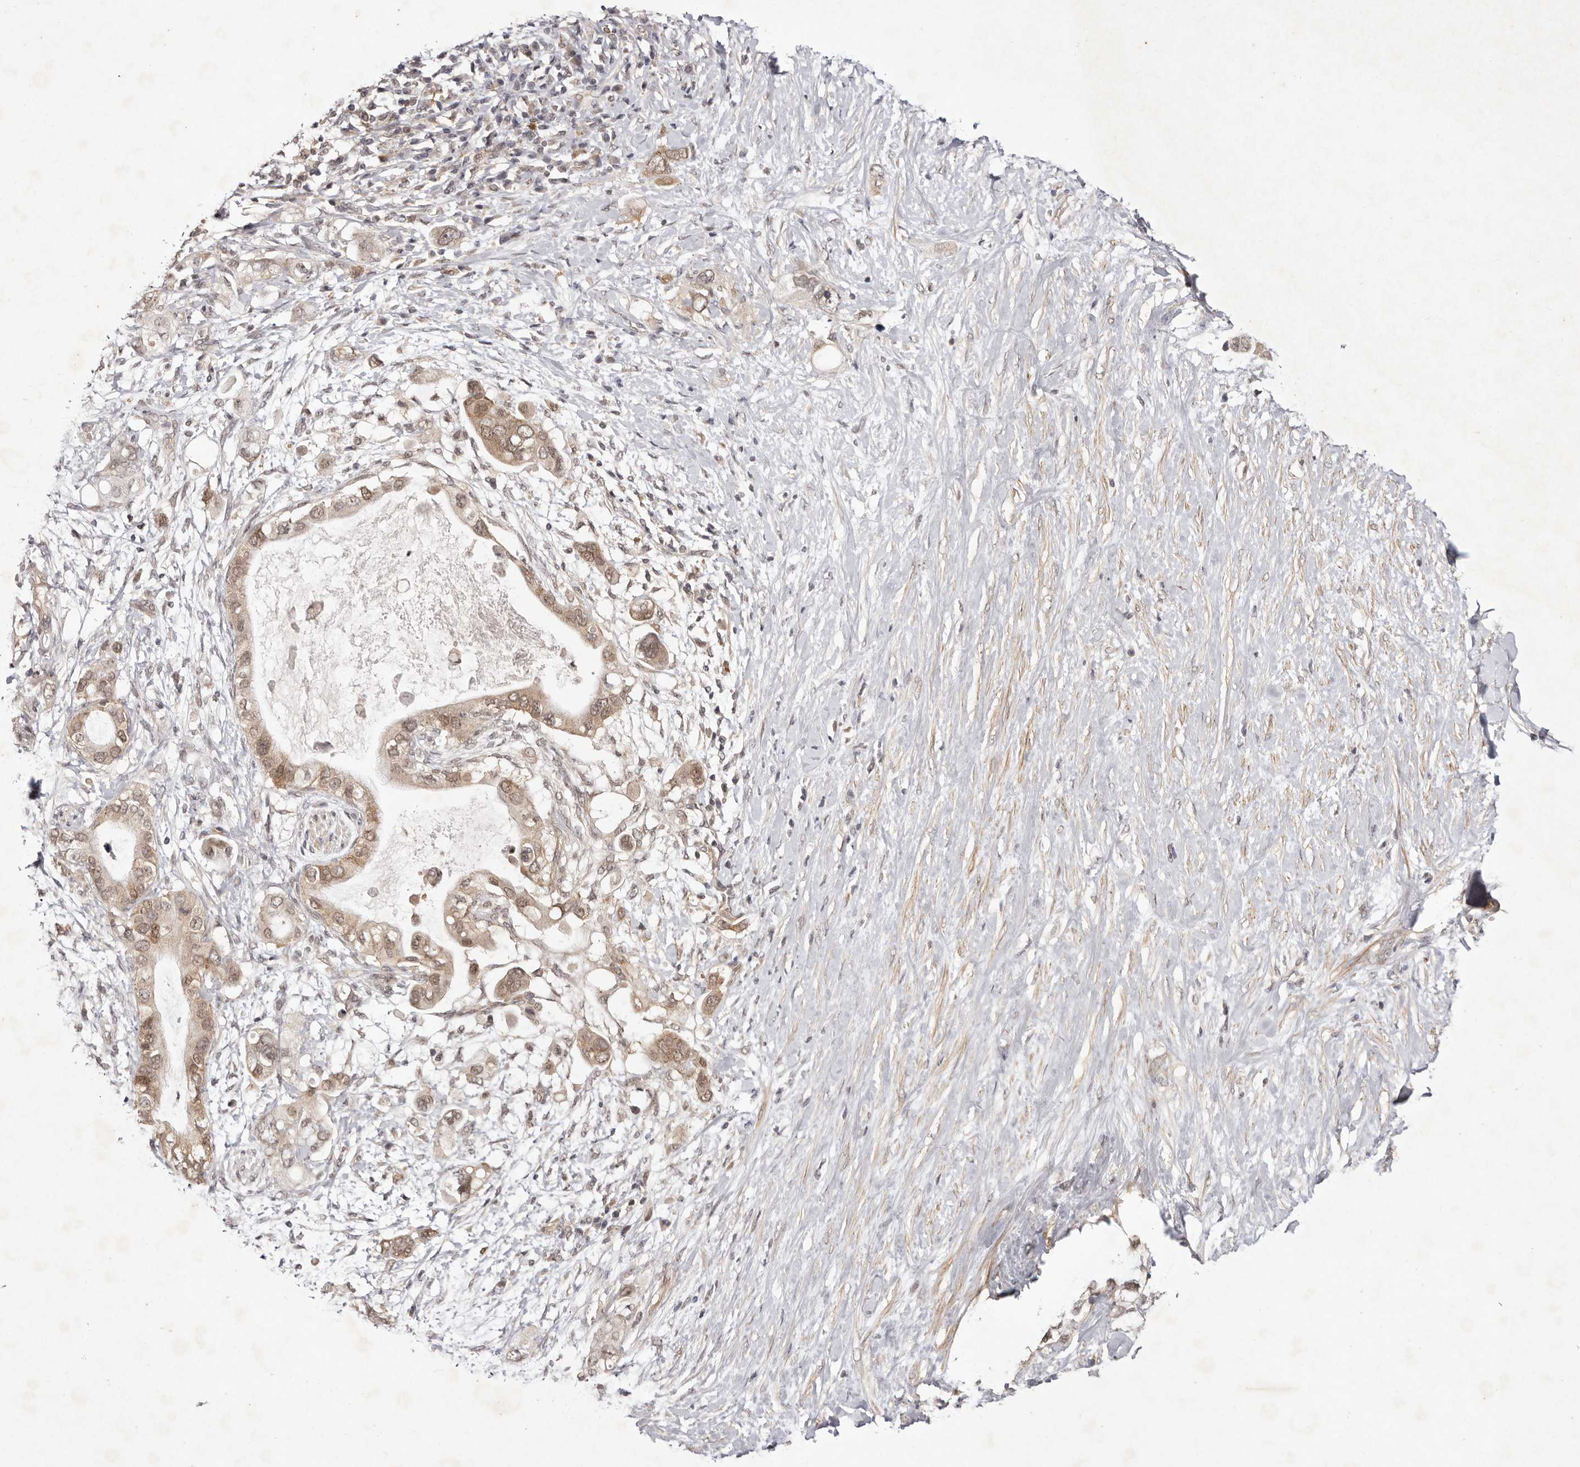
{"staining": {"intensity": "moderate", "quantity": ">75%", "location": "cytoplasmic/membranous,nuclear"}, "tissue": "pancreatic cancer", "cell_type": "Tumor cells", "image_type": "cancer", "snomed": [{"axis": "morphology", "description": "Adenocarcinoma, NOS"}, {"axis": "topography", "description": "Pancreas"}], "caption": "Protein expression analysis of pancreatic cancer reveals moderate cytoplasmic/membranous and nuclear positivity in about >75% of tumor cells.", "gene": "BUD31", "patient": {"sex": "female", "age": 56}}